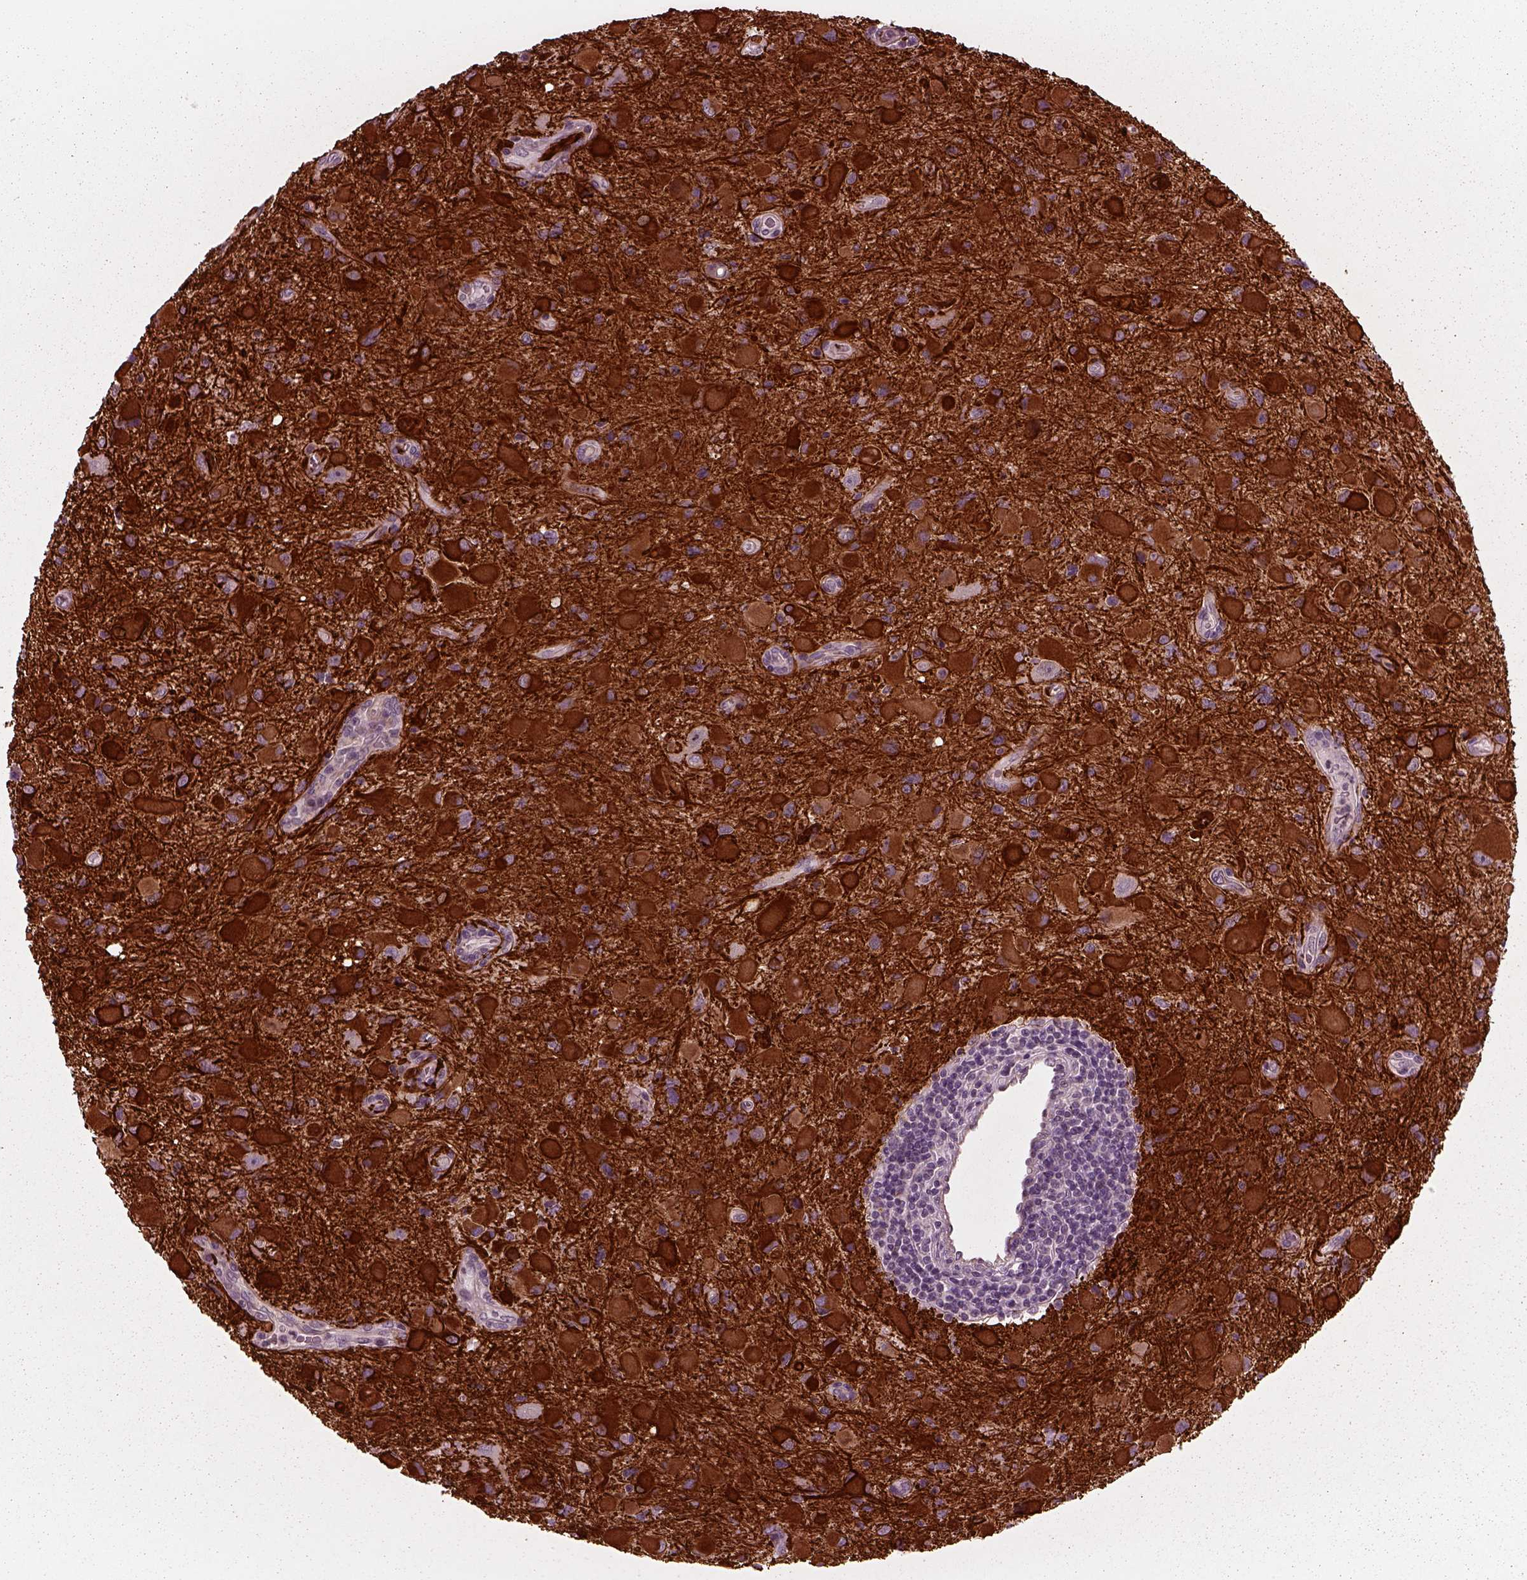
{"staining": {"intensity": "strong", "quantity": ">75%", "location": "cytoplasmic/membranous"}, "tissue": "glioma", "cell_type": "Tumor cells", "image_type": "cancer", "snomed": [{"axis": "morphology", "description": "Glioma, malignant, Low grade"}, {"axis": "topography", "description": "Brain"}], "caption": "High-magnification brightfield microscopy of malignant glioma (low-grade) stained with DAB (brown) and counterstained with hematoxylin (blue). tumor cells exhibit strong cytoplasmic/membranous staining is present in about>75% of cells.", "gene": "KIF6", "patient": {"sex": "female", "age": 32}}